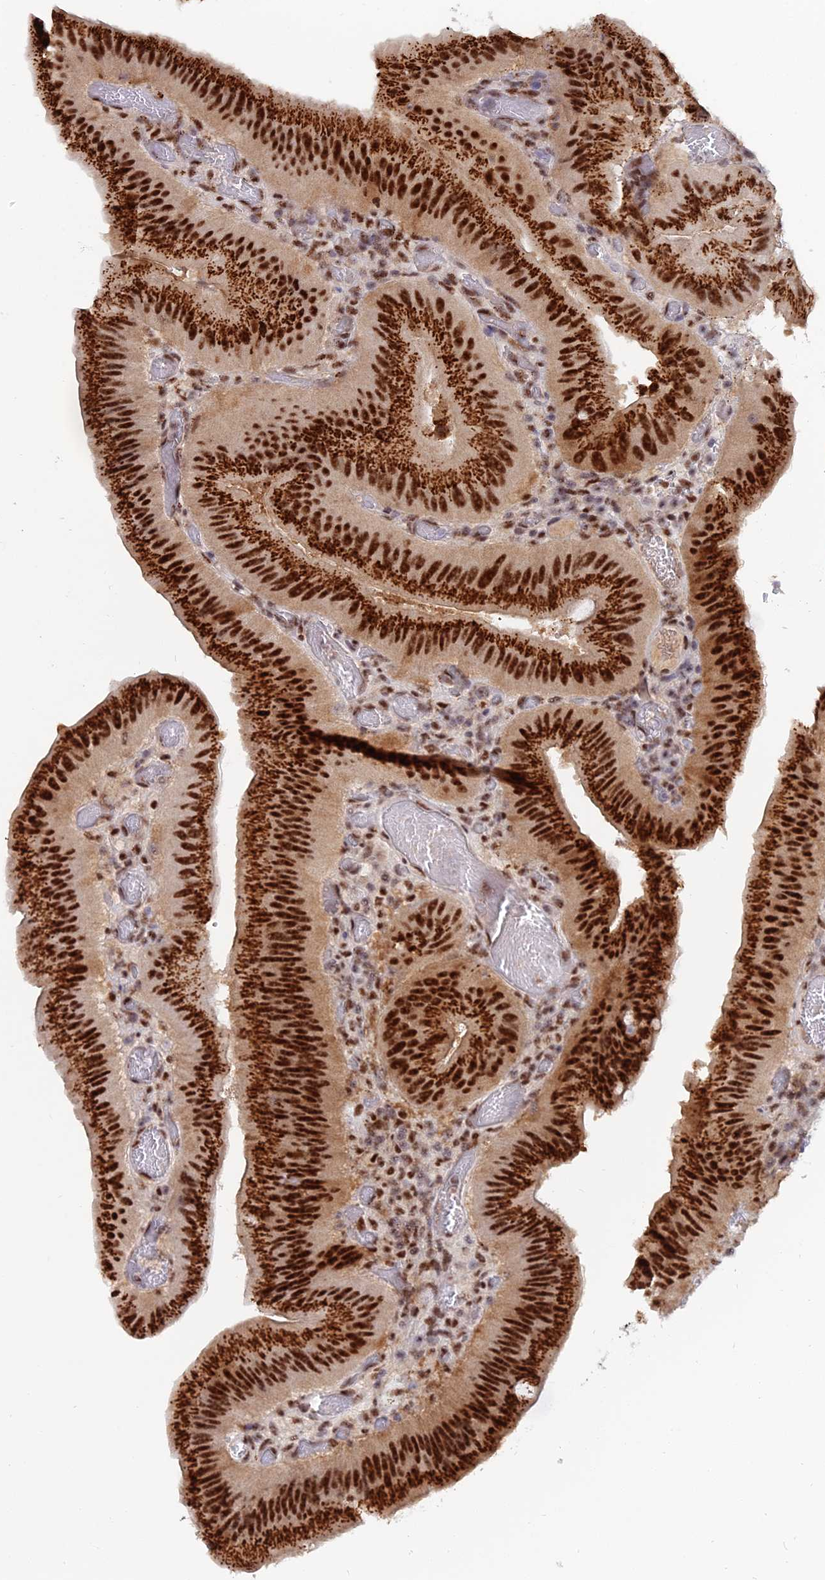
{"staining": {"intensity": "strong", "quantity": ">75%", "location": "cytoplasmic/membranous,nuclear"}, "tissue": "colorectal cancer", "cell_type": "Tumor cells", "image_type": "cancer", "snomed": [{"axis": "morphology", "description": "Adenocarcinoma, NOS"}, {"axis": "topography", "description": "Colon"}], "caption": "Tumor cells exhibit high levels of strong cytoplasmic/membranous and nuclear positivity in approximately >75% of cells in colorectal cancer (adenocarcinoma). (DAB (3,3'-diaminobenzidine) IHC with brightfield microscopy, high magnification).", "gene": "THOC3", "patient": {"sex": "female", "age": 43}}